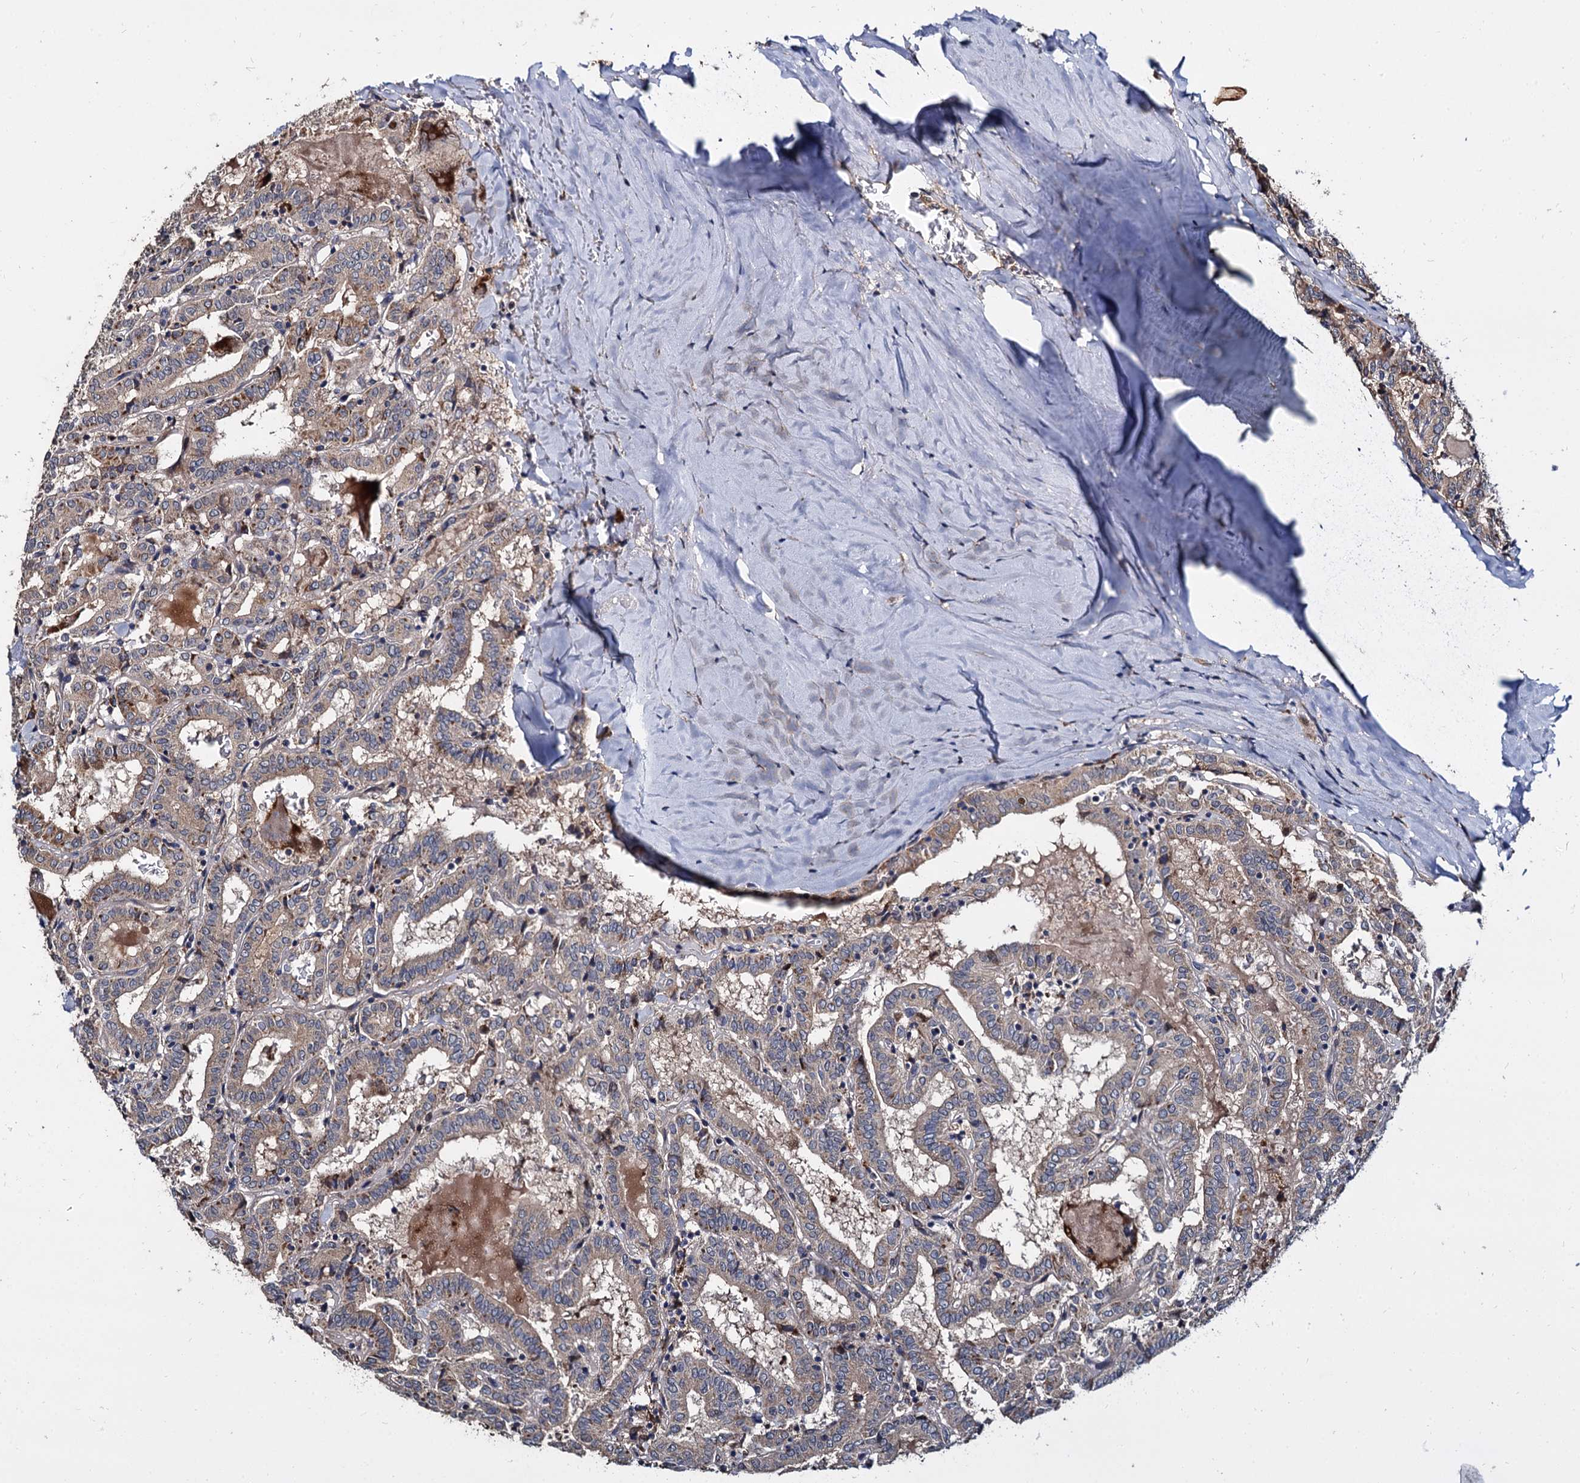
{"staining": {"intensity": "weak", "quantity": "25%-75%", "location": "cytoplasmic/membranous"}, "tissue": "thyroid cancer", "cell_type": "Tumor cells", "image_type": "cancer", "snomed": [{"axis": "morphology", "description": "Papillary adenocarcinoma, NOS"}, {"axis": "topography", "description": "Thyroid gland"}], "caption": "Immunohistochemistry (IHC) staining of papillary adenocarcinoma (thyroid), which demonstrates low levels of weak cytoplasmic/membranous expression in approximately 25%-75% of tumor cells indicating weak cytoplasmic/membranous protein positivity. The staining was performed using DAB (3,3'-diaminobenzidine) (brown) for protein detection and nuclei were counterstained in hematoxylin (blue).", "gene": "WWC3", "patient": {"sex": "female", "age": 72}}